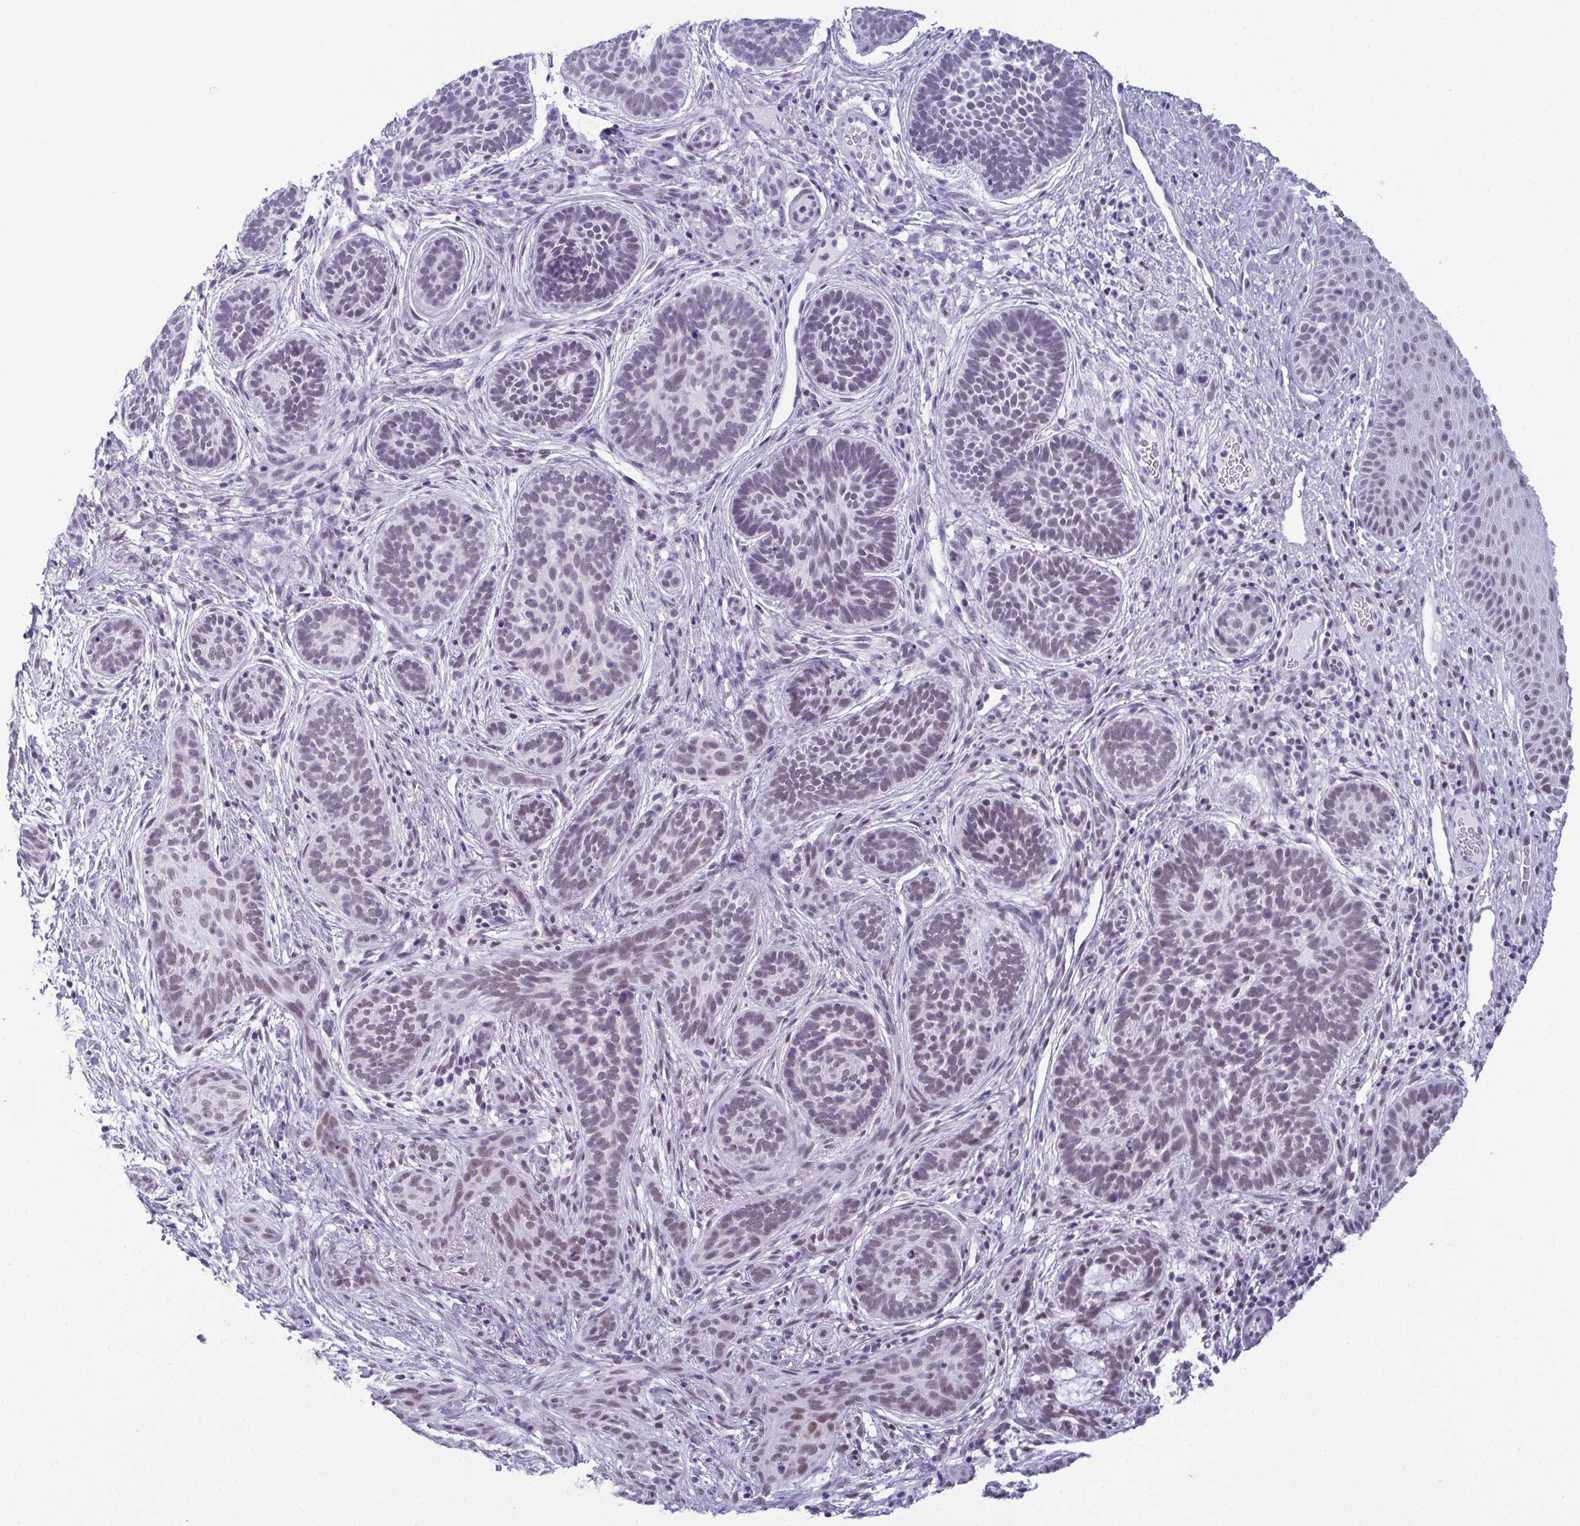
{"staining": {"intensity": "weak", "quantity": "<25%", "location": "nuclear"}, "tissue": "skin cancer", "cell_type": "Tumor cells", "image_type": "cancer", "snomed": [{"axis": "morphology", "description": "Basal cell carcinoma"}, {"axis": "topography", "description": "Skin"}], "caption": "This micrograph is of skin basal cell carcinoma stained with immunohistochemistry to label a protein in brown with the nuclei are counter-stained blue. There is no positivity in tumor cells. (IHC, brightfield microscopy, high magnification).", "gene": "RBM7", "patient": {"sex": "male", "age": 63}}